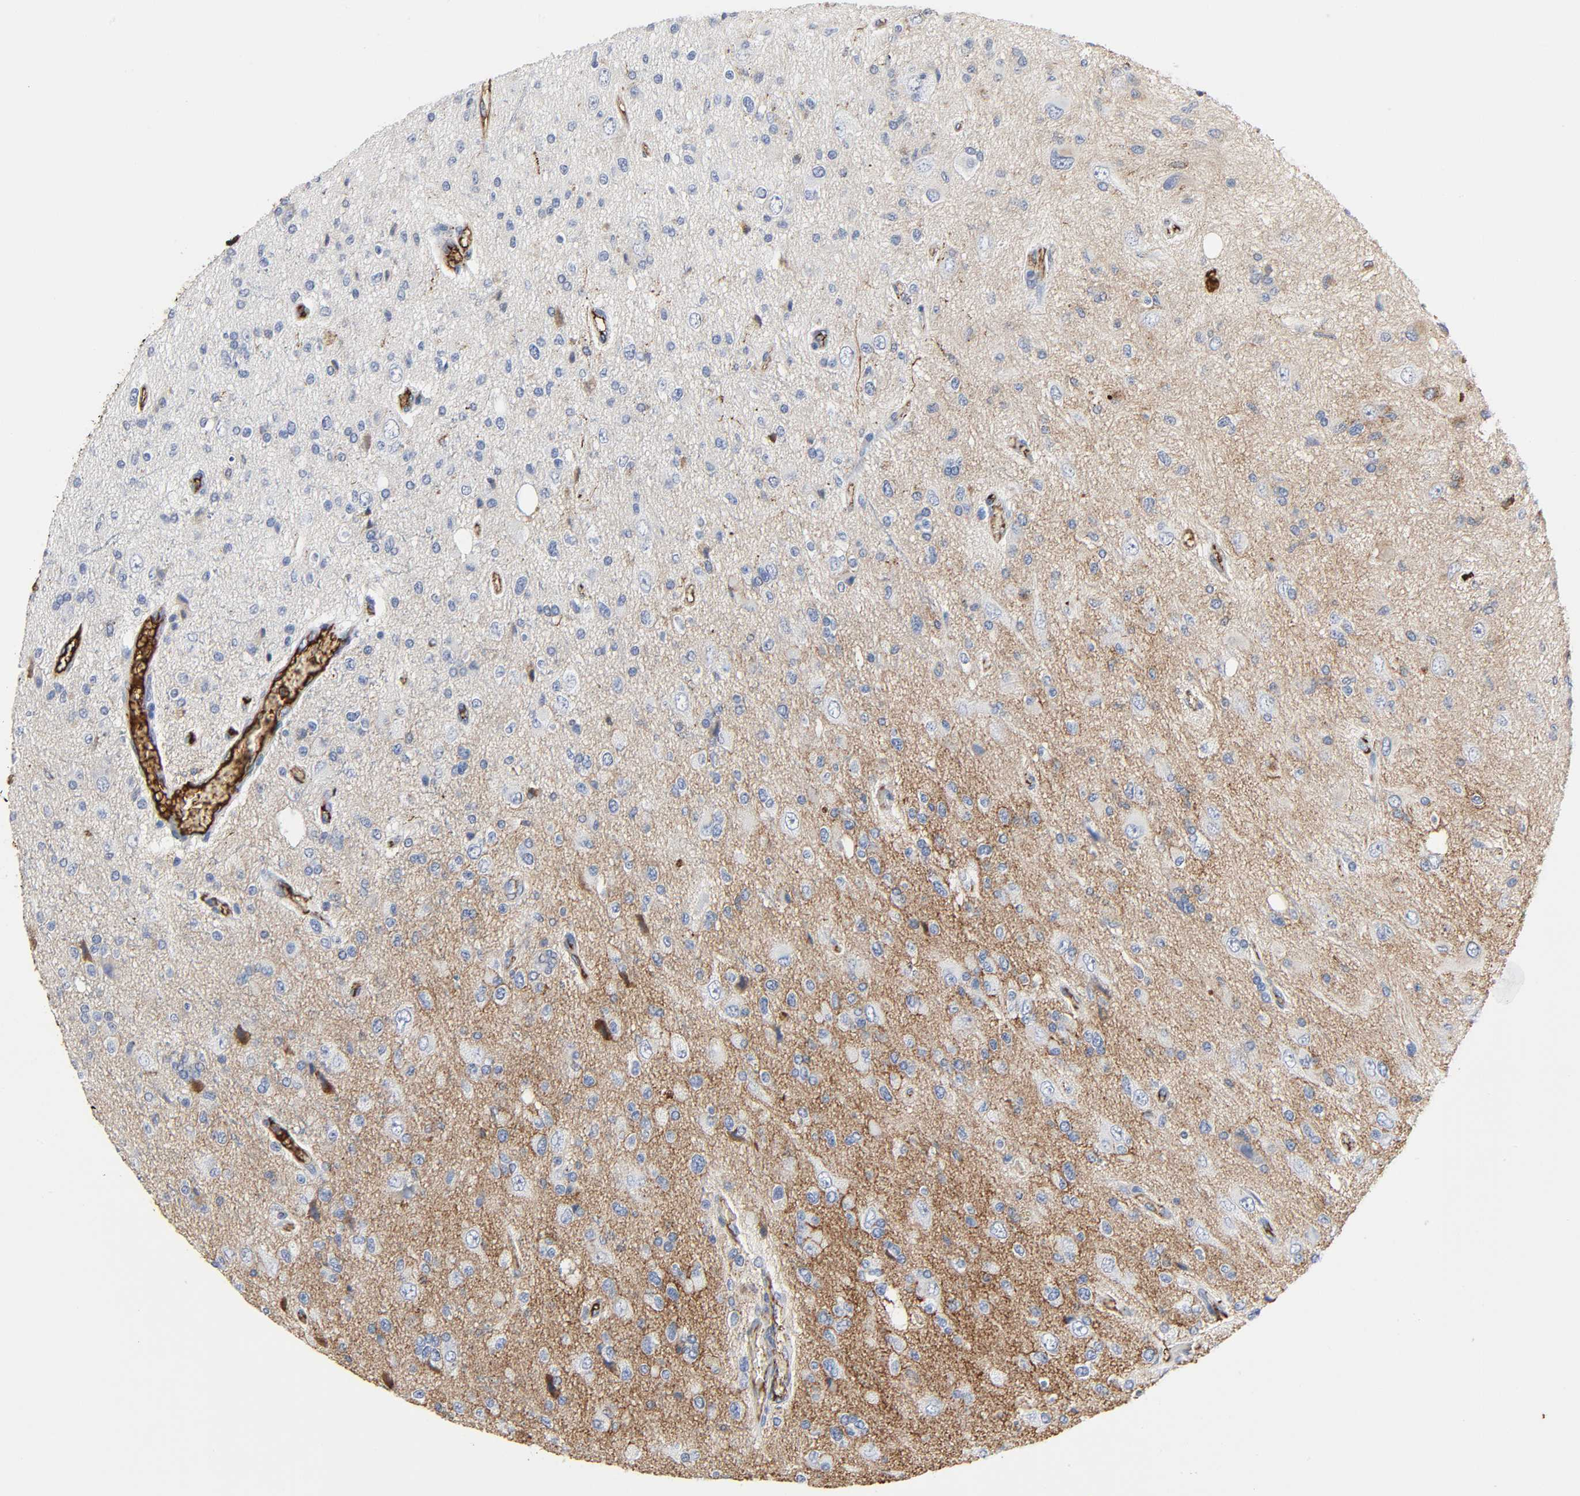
{"staining": {"intensity": "weak", "quantity": ">75%", "location": "cytoplasmic/membranous"}, "tissue": "glioma", "cell_type": "Tumor cells", "image_type": "cancer", "snomed": [{"axis": "morphology", "description": "Glioma, malignant, High grade"}, {"axis": "topography", "description": "Brain"}], "caption": "Human high-grade glioma (malignant) stained with a brown dye demonstrates weak cytoplasmic/membranous positive staining in about >75% of tumor cells.", "gene": "C3", "patient": {"sex": "male", "age": 47}}